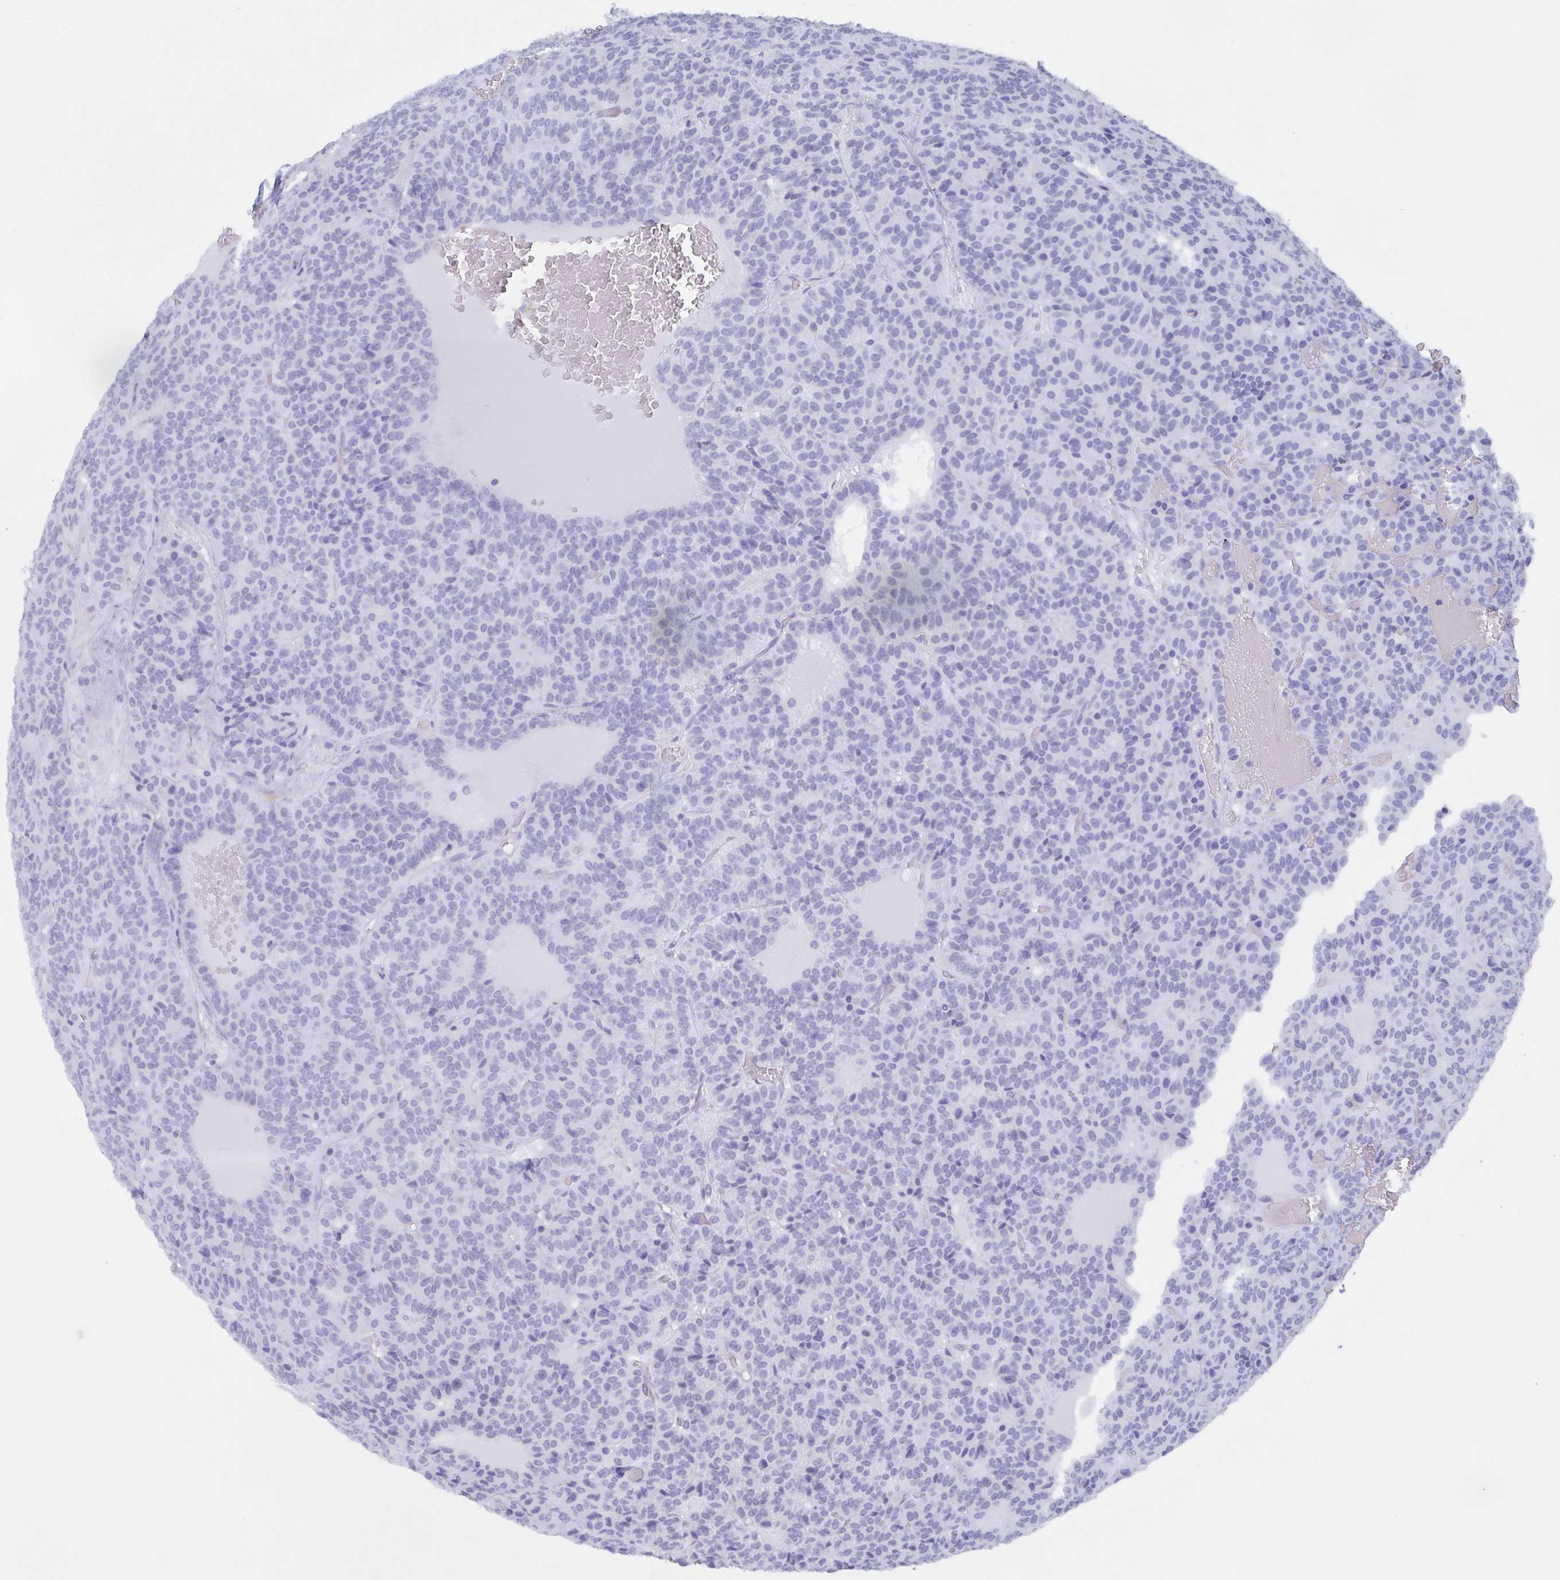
{"staining": {"intensity": "negative", "quantity": "none", "location": "none"}, "tissue": "carcinoid", "cell_type": "Tumor cells", "image_type": "cancer", "snomed": [{"axis": "morphology", "description": "Carcinoid, malignant, NOS"}, {"axis": "topography", "description": "Lung"}], "caption": "An image of human carcinoid is negative for staining in tumor cells. (DAB (3,3'-diaminobenzidine) immunohistochemistry (IHC), high magnification).", "gene": "AGFG2", "patient": {"sex": "male", "age": 70}}